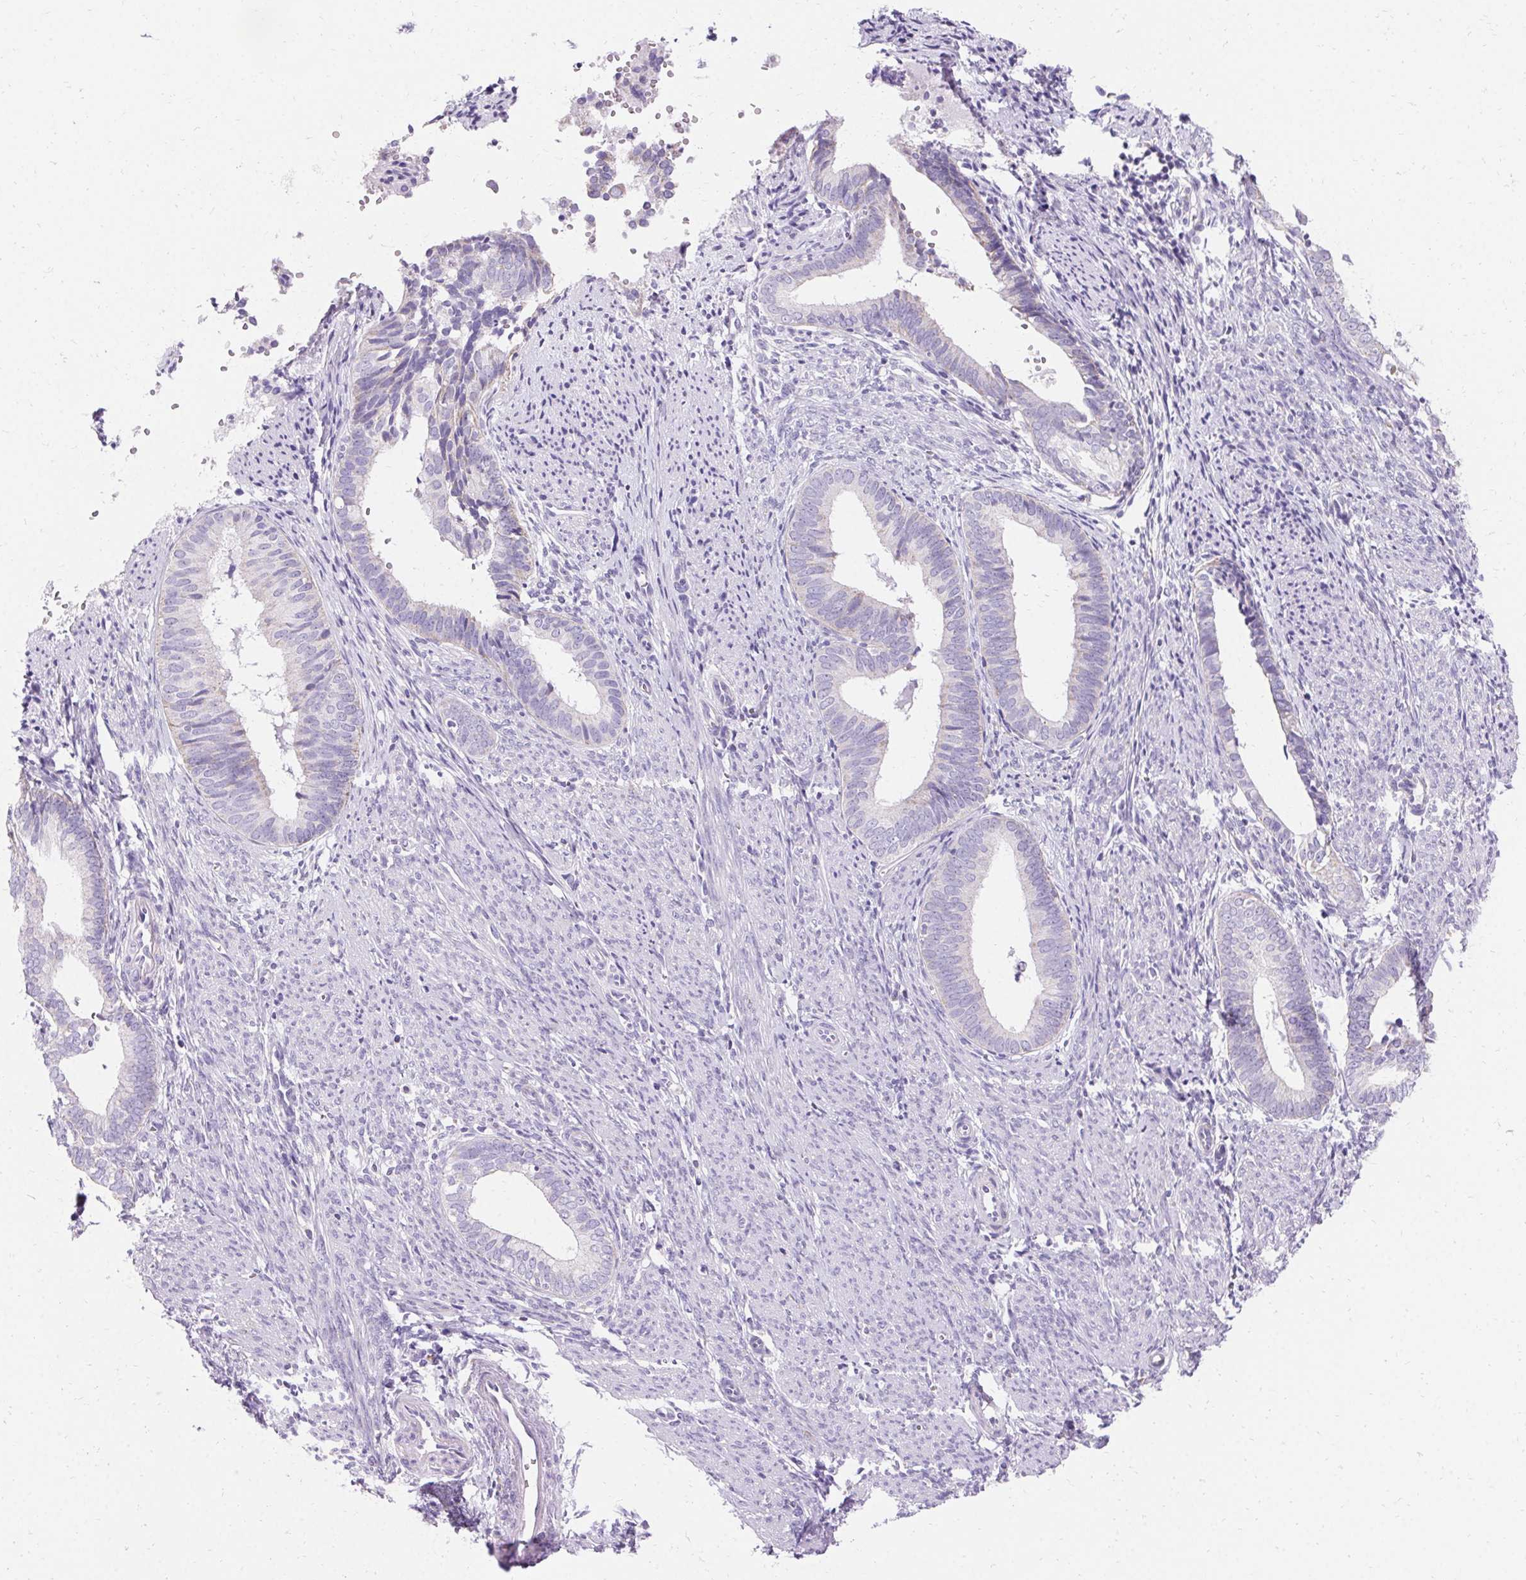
{"staining": {"intensity": "negative", "quantity": "none", "location": "none"}, "tissue": "endometrial cancer", "cell_type": "Tumor cells", "image_type": "cancer", "snomed": [{"axis": "morphology", "description": "Adenocarcinoma, NOS"}, {"axis": "topography", "description": "Endometrium"}], "caption": "Immunohistochemistry (IHC) of endometrial cancer reveals no positivity in tumor cells.", "gene": "ASGR2", "patient": {"sex": "female", "age": 75}}